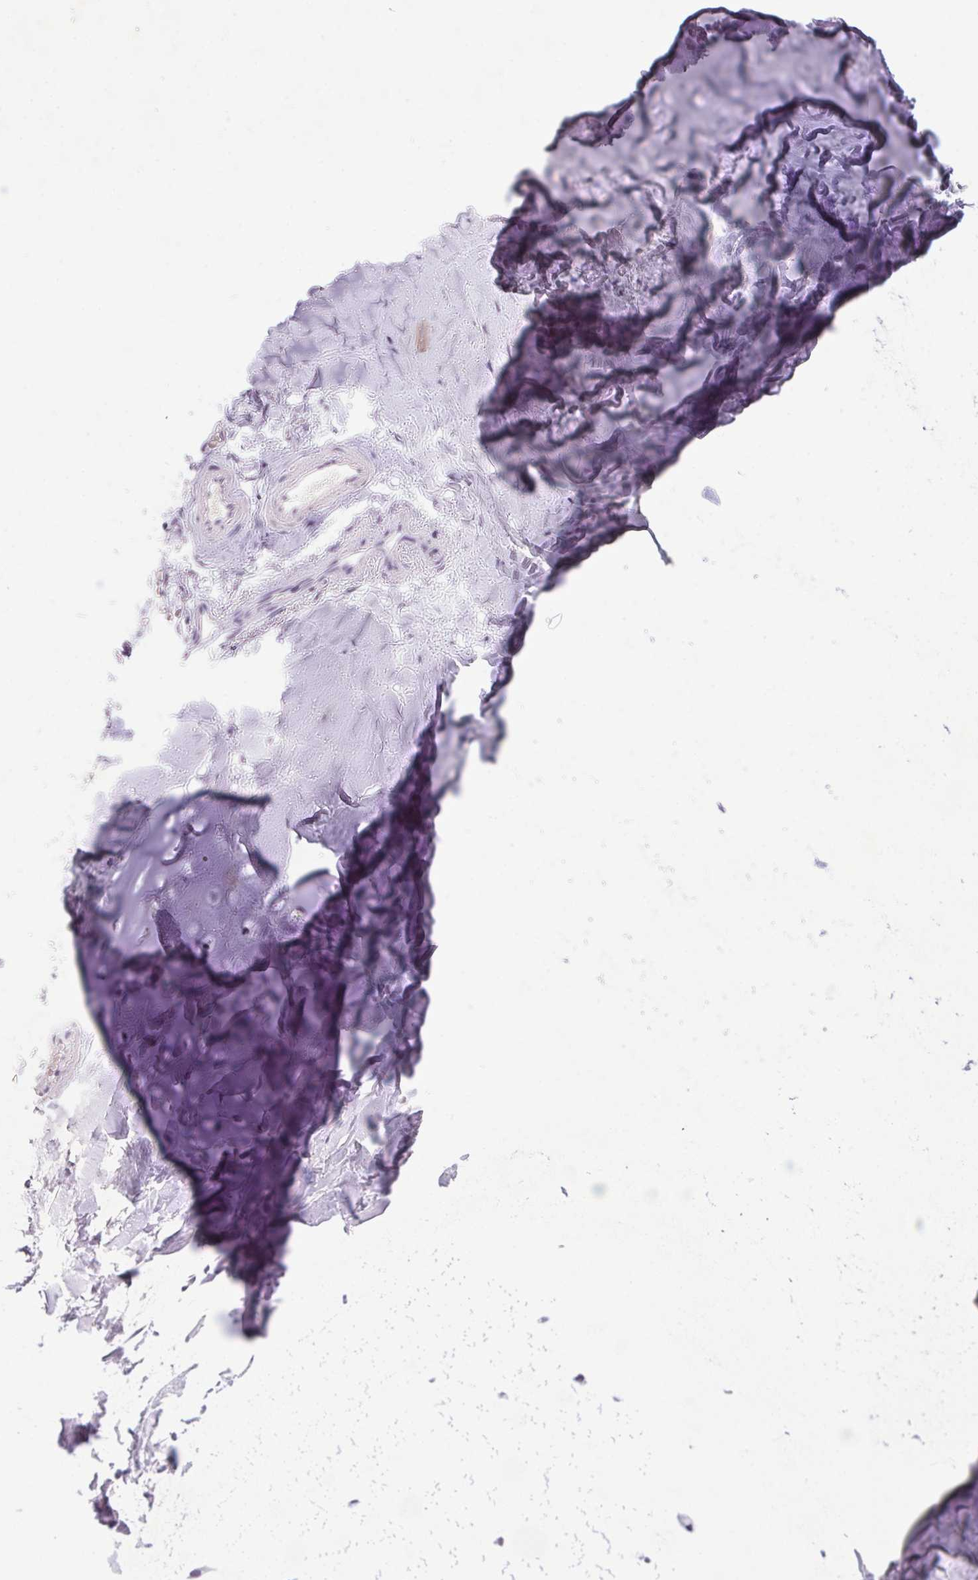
{"staining": {"intensity": "negative", "quantity": "none", "location": "none"}, "tissue": "soft tissue", "cell_type": "Chondrocytes", "image_type": "normal", "snomed": [{"axis": "morphology", "description": "Normal tissue, NOS"}, {"axis": "topography", "description": "Cartilage tissue"}, {"axis": "topography", "description": "Bronchus"}], "caption": "The photomicrograph shows no significant staining in chondrocytes of soft tissue.", "gene": "TRDN", "patient": {"sex": "female", "age": 79}}